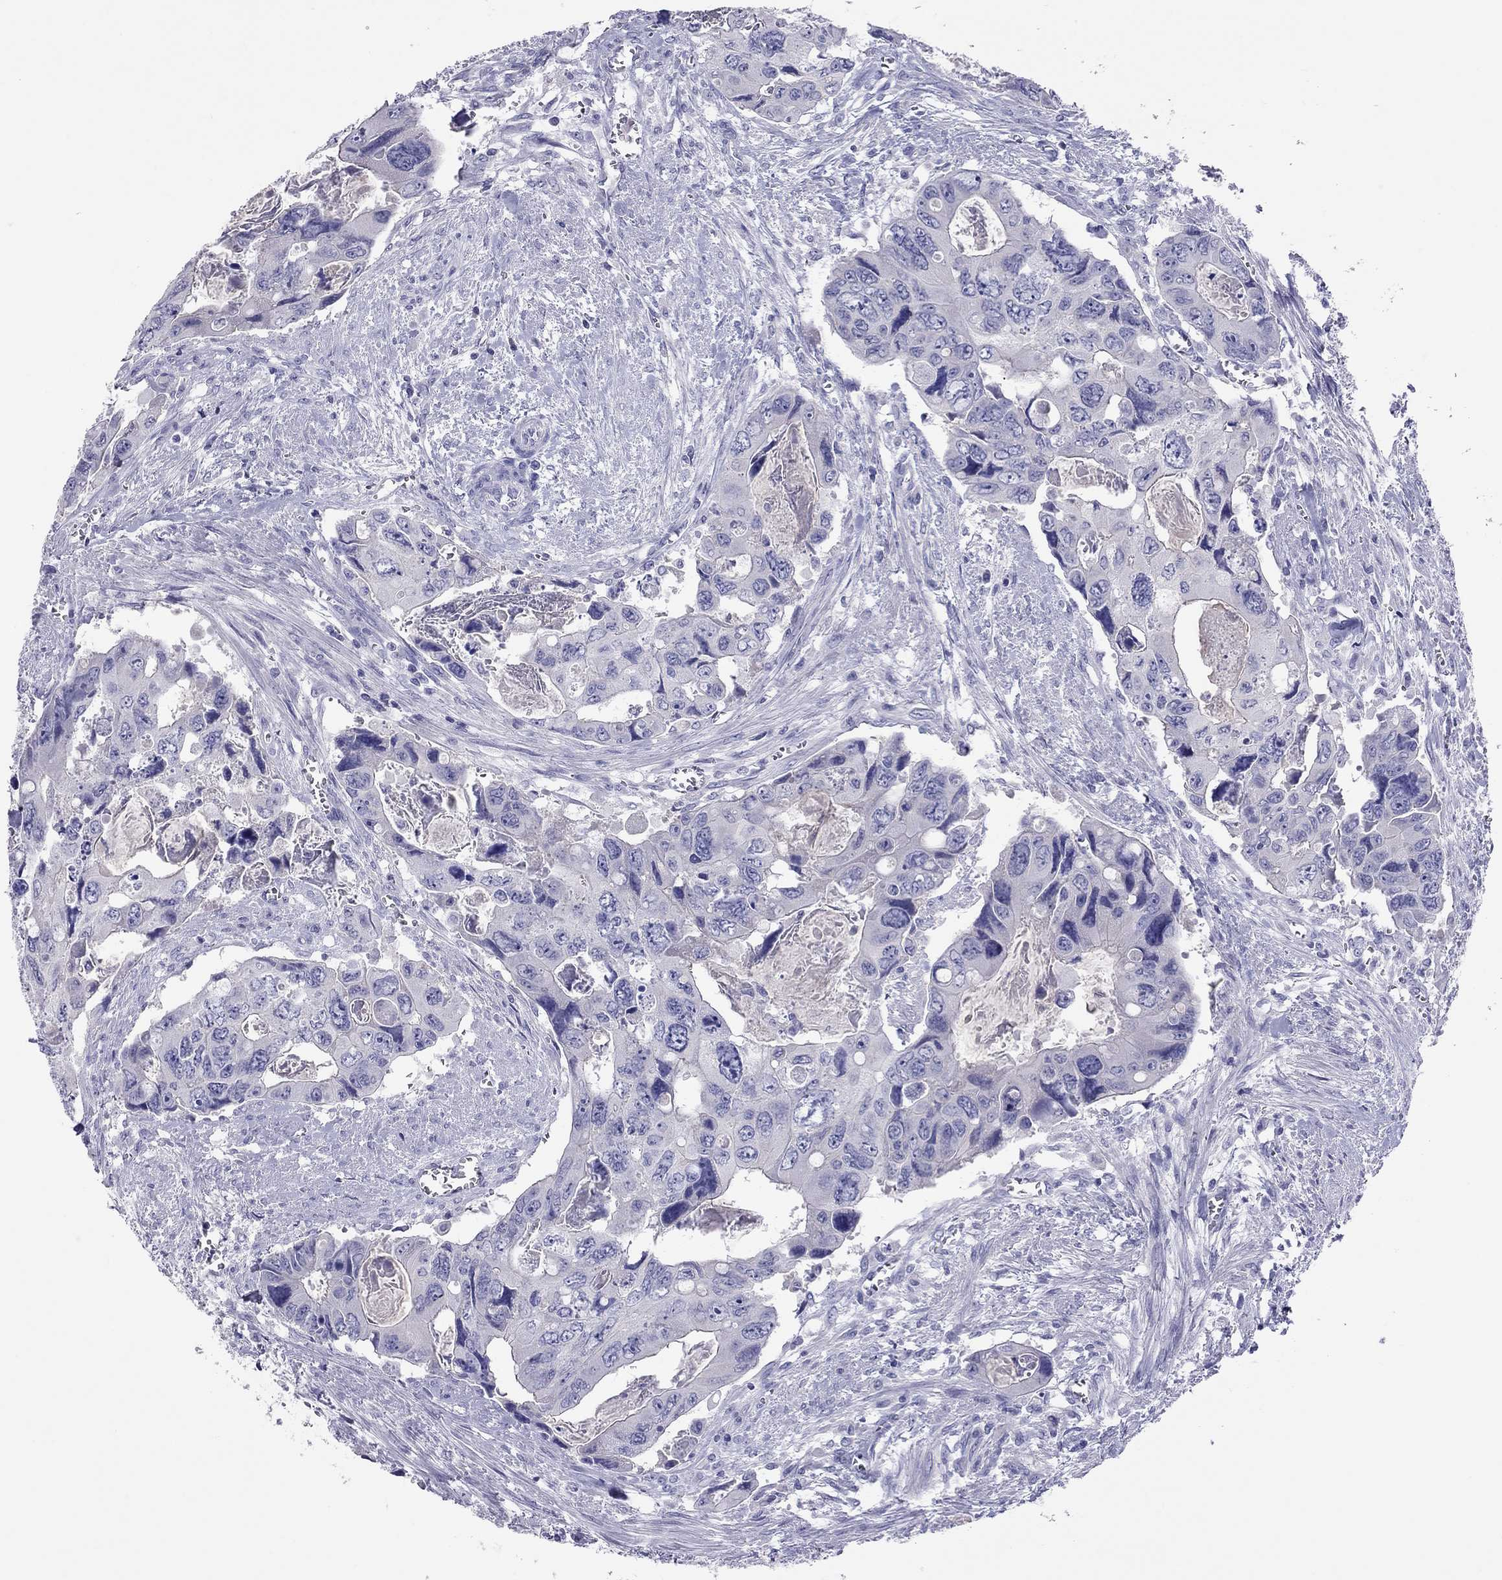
{"staining": {"intensity": "negative", "quantity": "none", "location": "none"}, "tissue": "colorectal cancer", "cell_type": "Tumor cells", "image_type": "cancer", "snomed": [{"axis": "morphology", "description": "Adenocarcinoma, NOS"}, {"axis": "topography", "description": "Rectum"}], "caption": "Colorectal adenocarcinoma stained for a protein using IHC reveals no expression tumor cells.", "gene": "CALHM1", "patient": {"sex": "male", "age": 62}}